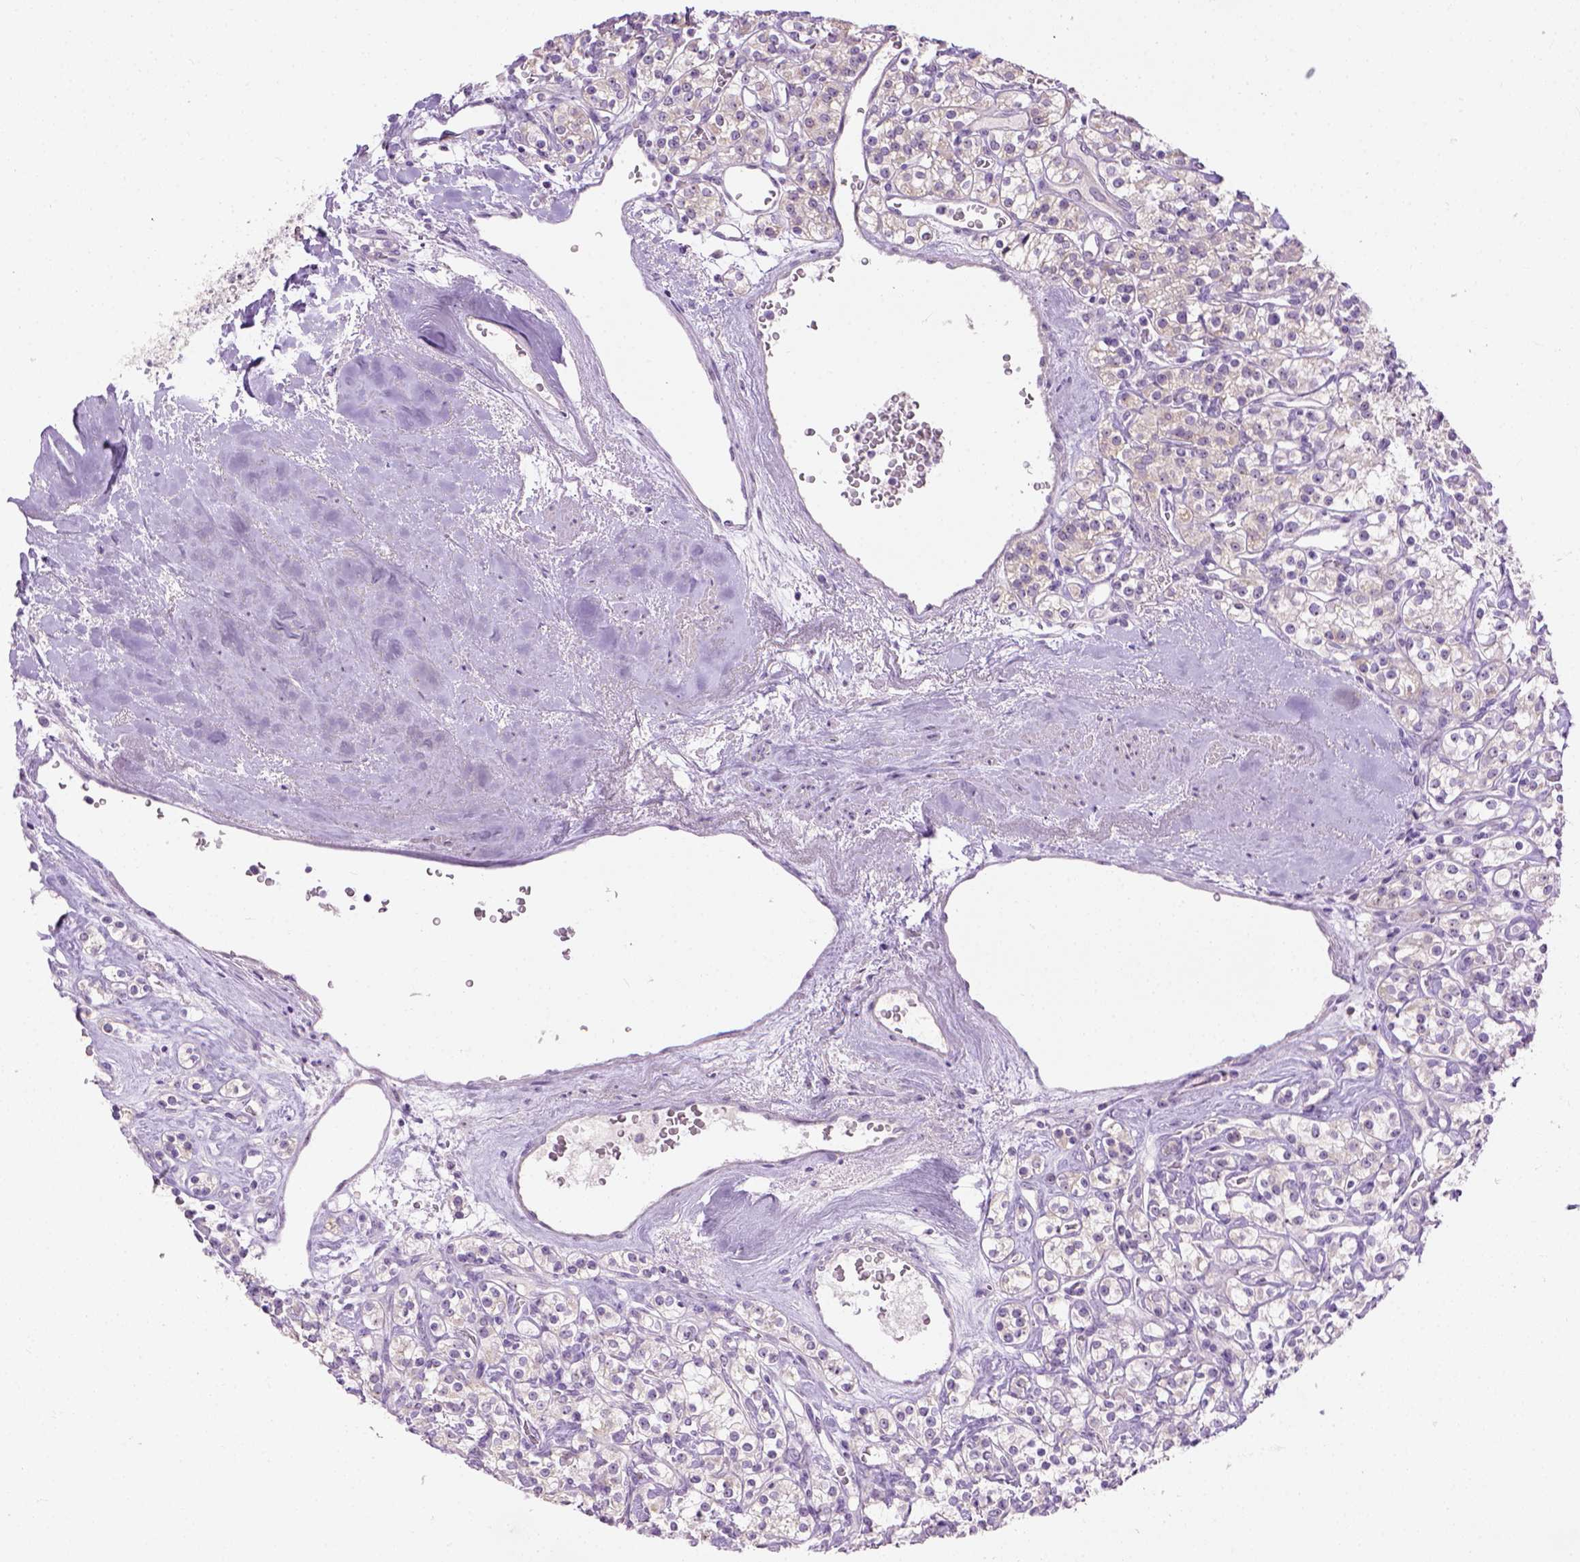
{"staining": {"intensity": "negative", "quantity": "none", "location": "none"}, "tissue": "renal cancer", "cell_type": "Tumor cells", "image_type": "cancer", "snomed": [{"axis": "morphology", "description": "Adenocarcinoma, NOS"}, {"axis": "topography", "description": "Kidney"}], "caption": "An image of human renal cancer (adenocarcinoma) is negative for staining in tumor cells.", "gene": "UTP4", "patient": {"sex": "male", "age": 77}}